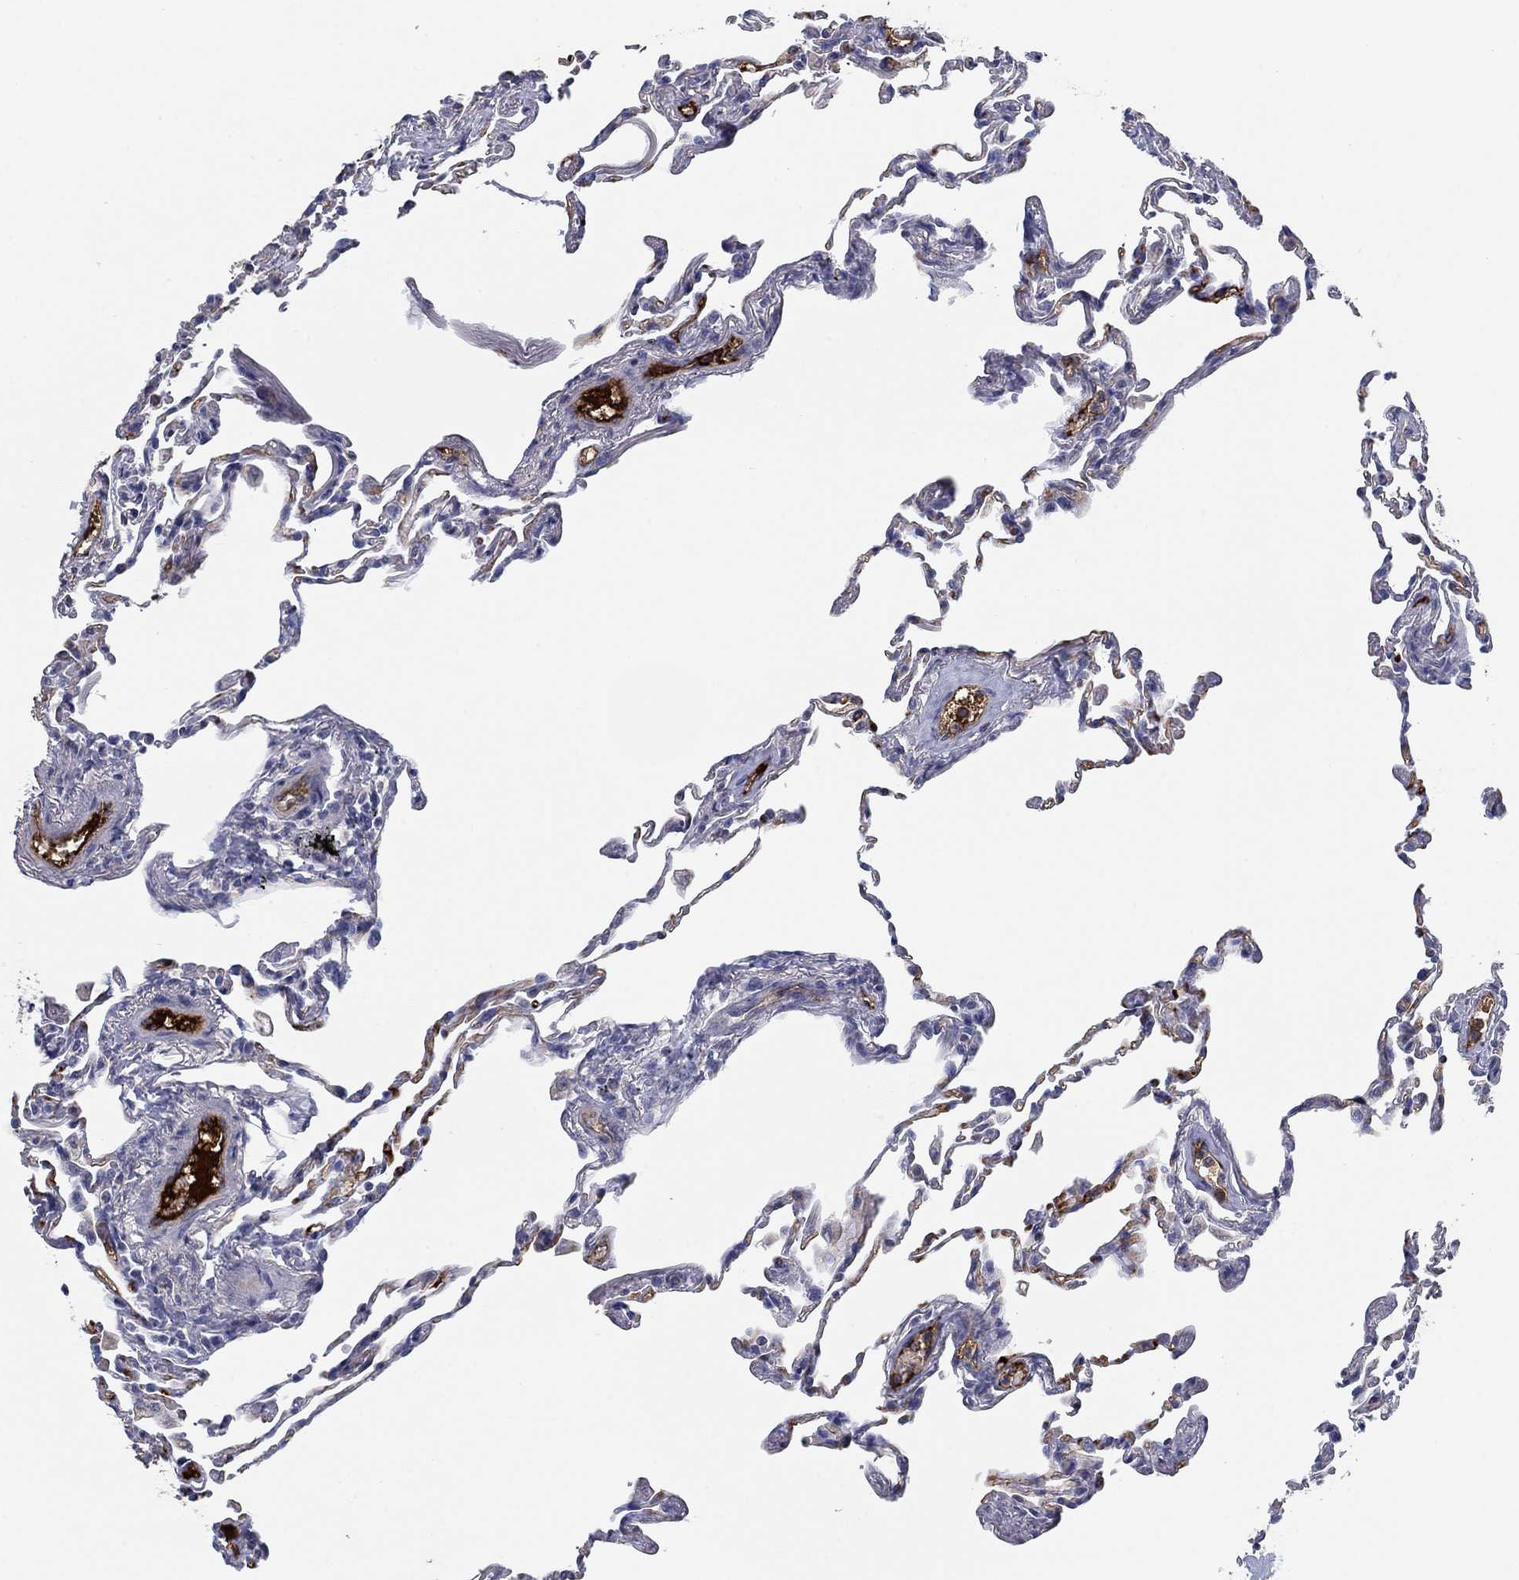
{"staining": {"intensity": "negative", "quantity": "none", "location": "none"}, "tissue": "lung", "cell_type": "Alveolar cells", "image_type": "normal", "snomed": [{"axis": "morphology", "description": "Normal tissue, NOS"}, {"axis": "topography", "description": "Lung"}], "caption": "The image displays no significant staining in alveolar cells of lung. Brightfield microscopy of IHC stained with DAB (brown) and hematoxylin (blue), captured at high magnification.", "gene": "APOC3", "patient": {"sex": "female", "age": 57}}